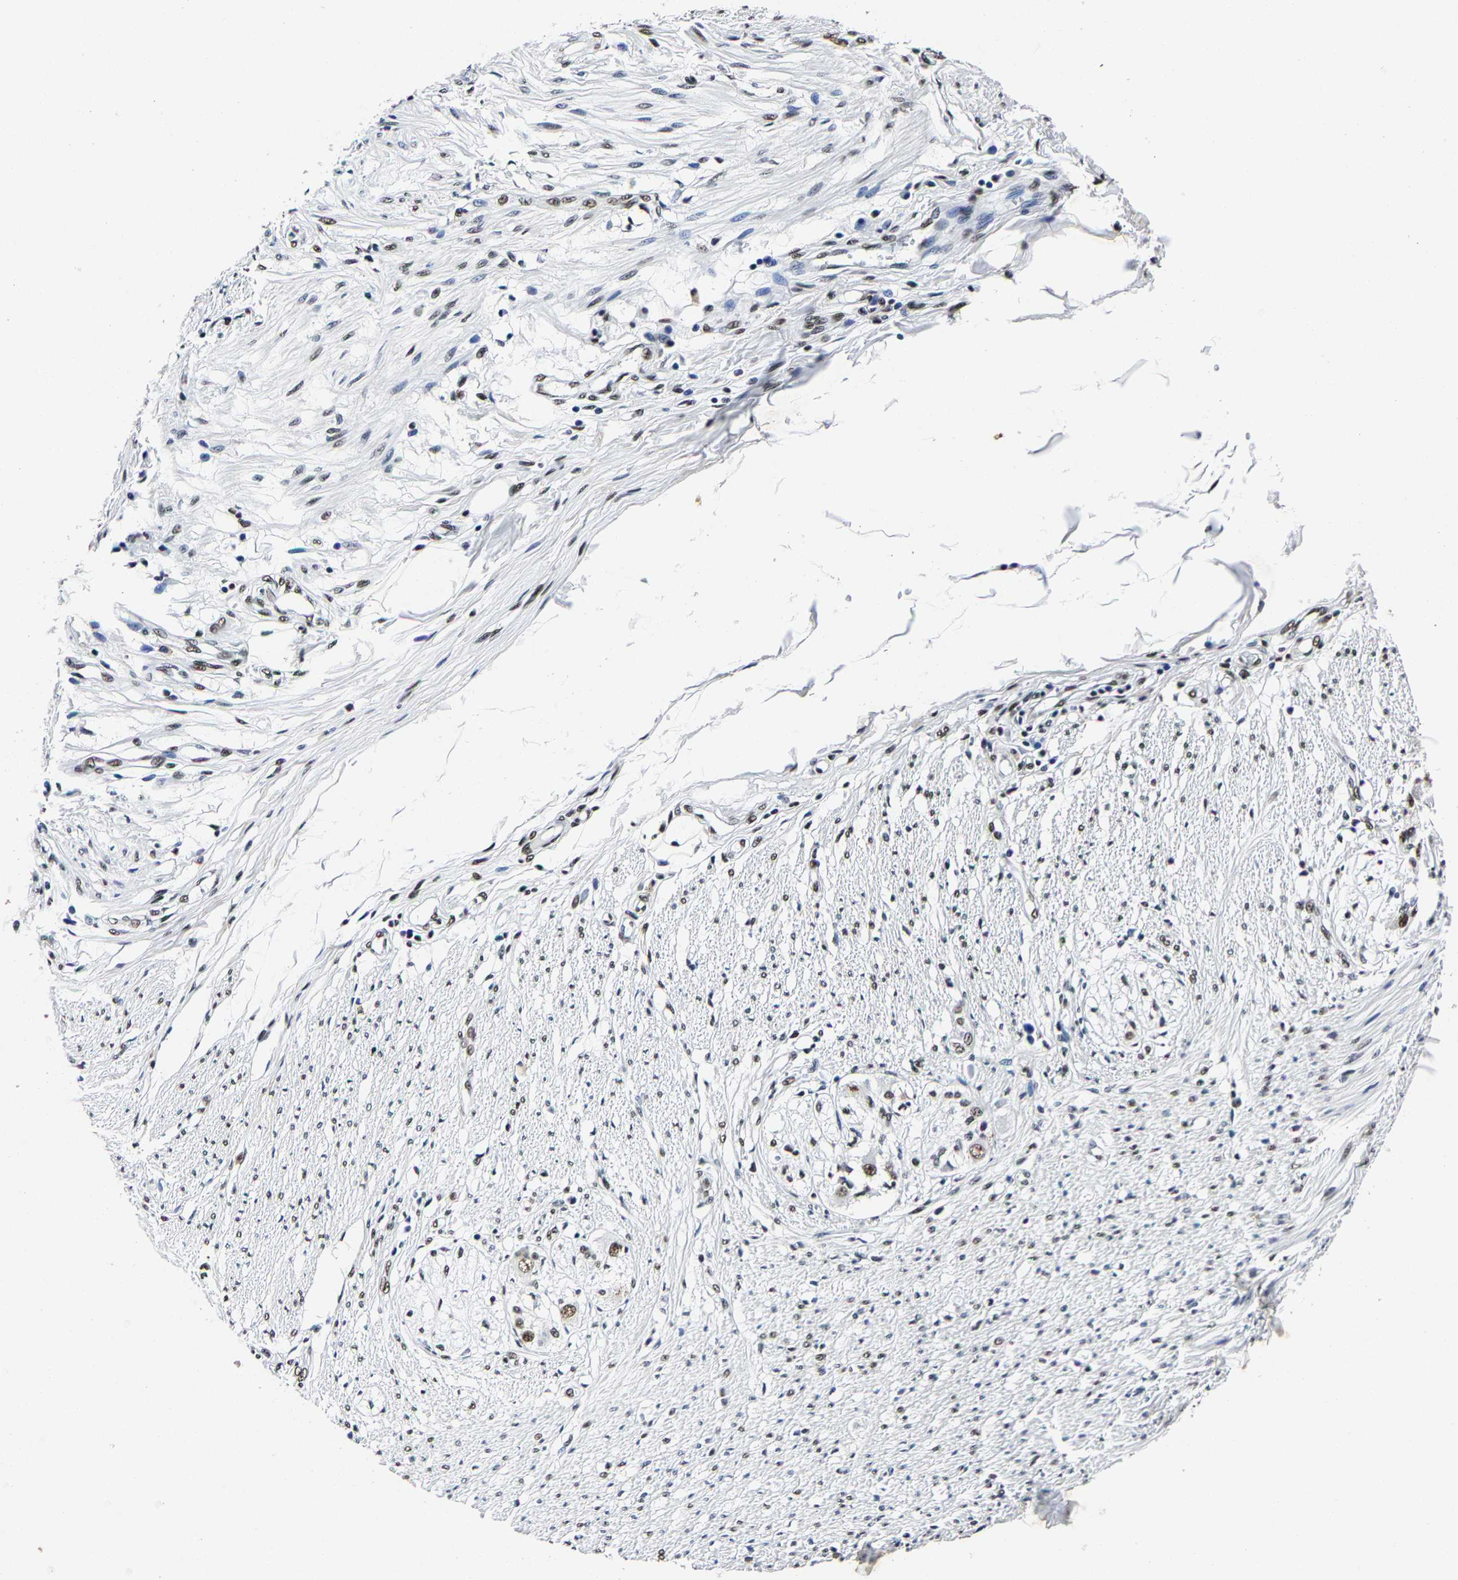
{"staining": {"intensity": "moderate", "quantity": "25%-75%", "location": "nuclear"}, "tissue": "smooth muscle", "cell_type": "Smooth muscle cells", "image_type": "normal", "snomed": [{"axis": "morphology", "description": "Normal tissue, NOS"}, {"axis": "morphology", "description": "Adenocarcinoma, NOS"}, {"axis": "topography", "description": "Colon"}, {"axis": "topography", "description": "Peripheral nerve tissue"}], "caption": "Benign smooth muscle shows moderate nuclear staining in approximately 25%-75% of smooth muscle cells, visualized by immunohistochemistry.", "gene": "RBM45", "patient": {"sex": "male", "age": 14}}